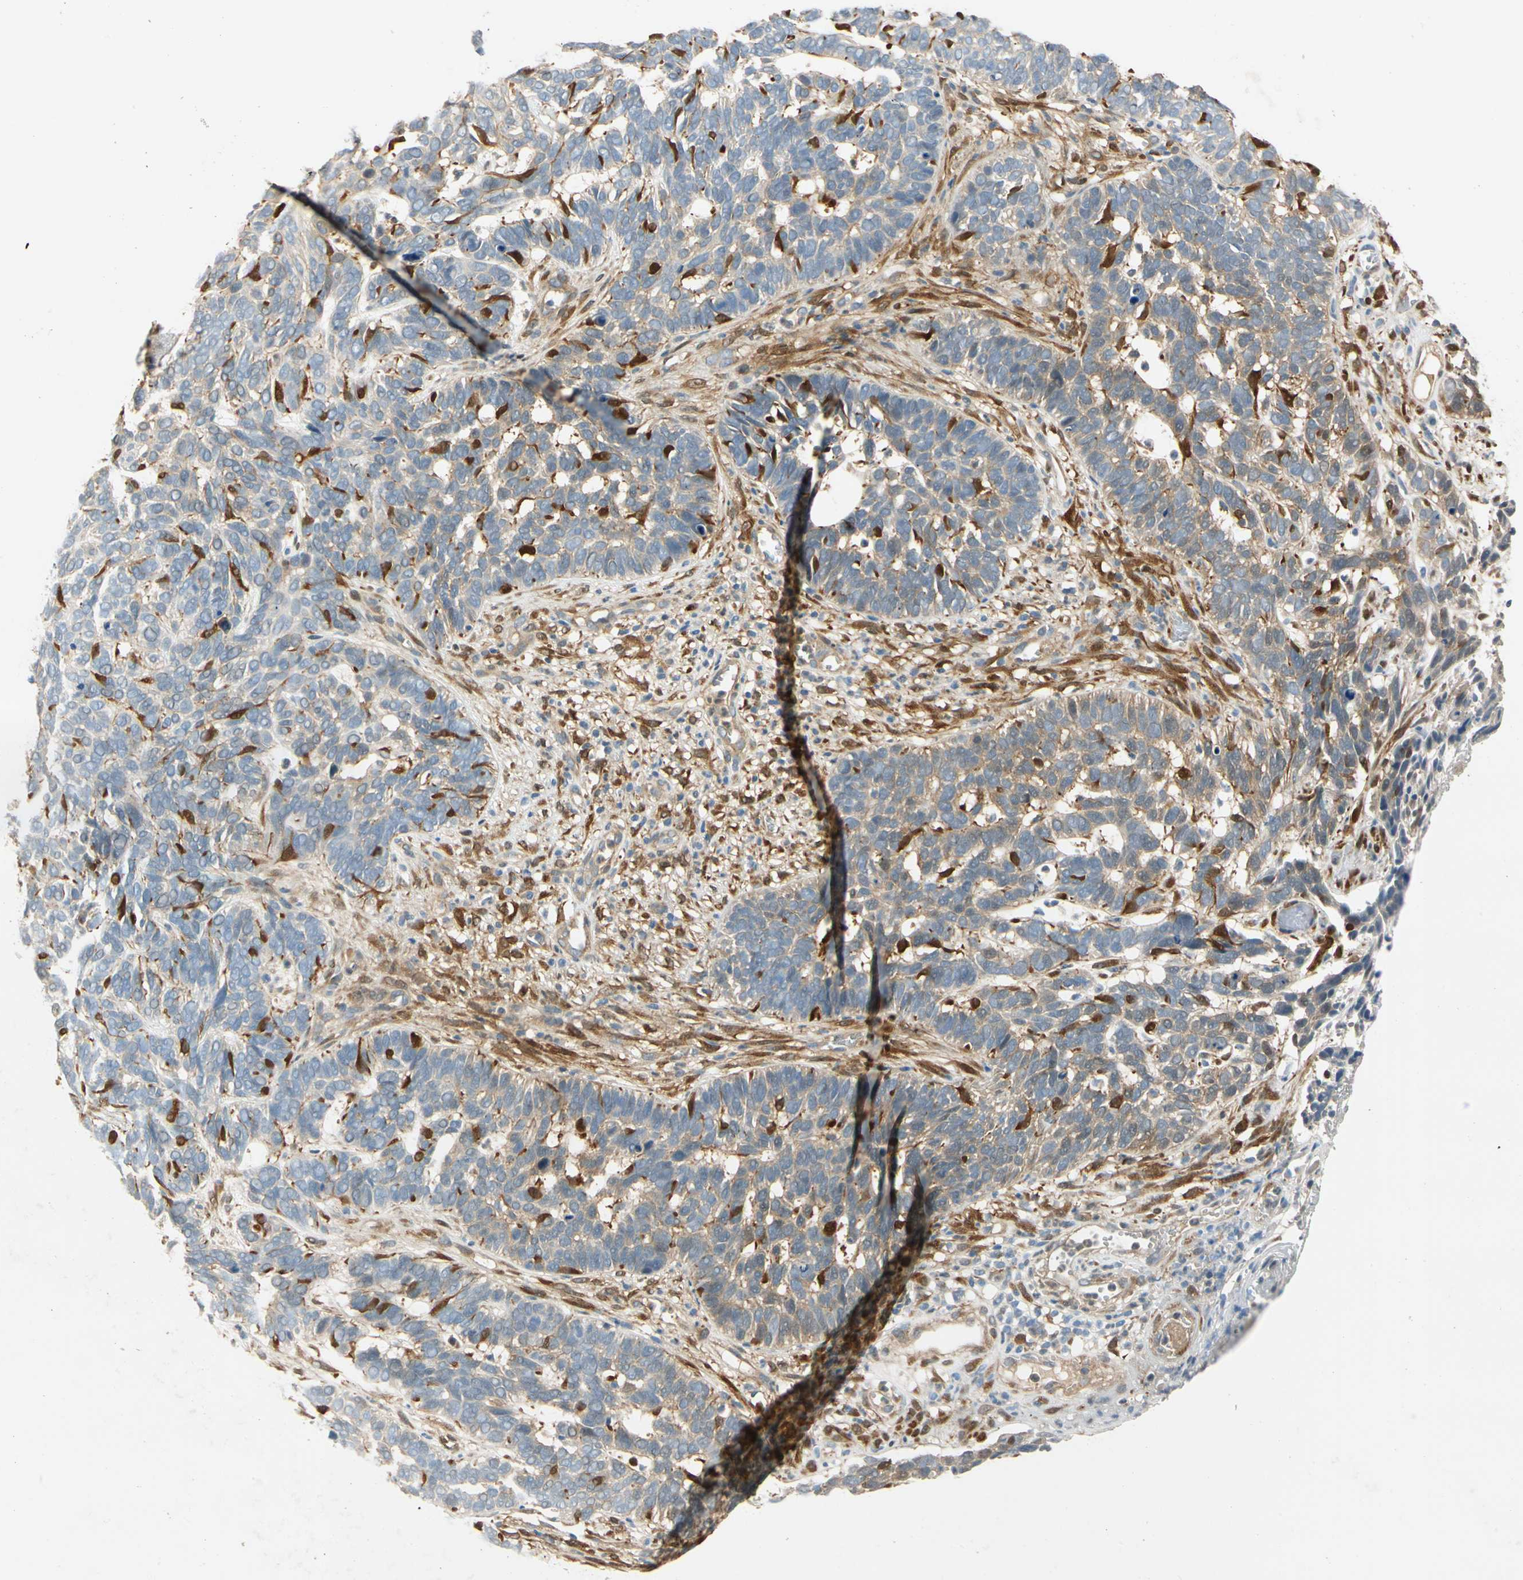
{"staining": {"intensity": "weak", "quantity": "25%-75%", "location": "cytoplasmic/membranous"}, "tissue": "skin cancer", "cell_type": "Tumor cells", "image_type": "cancer", "snomed": [{"axis": "morphology", "description": "Basal cell carcinoma"}, {"axis": "topography", "description": "Skin"}], "caption": "Immunohistochemical staining of human basal cell carcinoma (skin) displays weak cytoplasmic/membranous protein expression in approximately 25%-75% of tumor cells.", "gene": "WIPI1", "patient": {"sex": "male", "age": 87}}